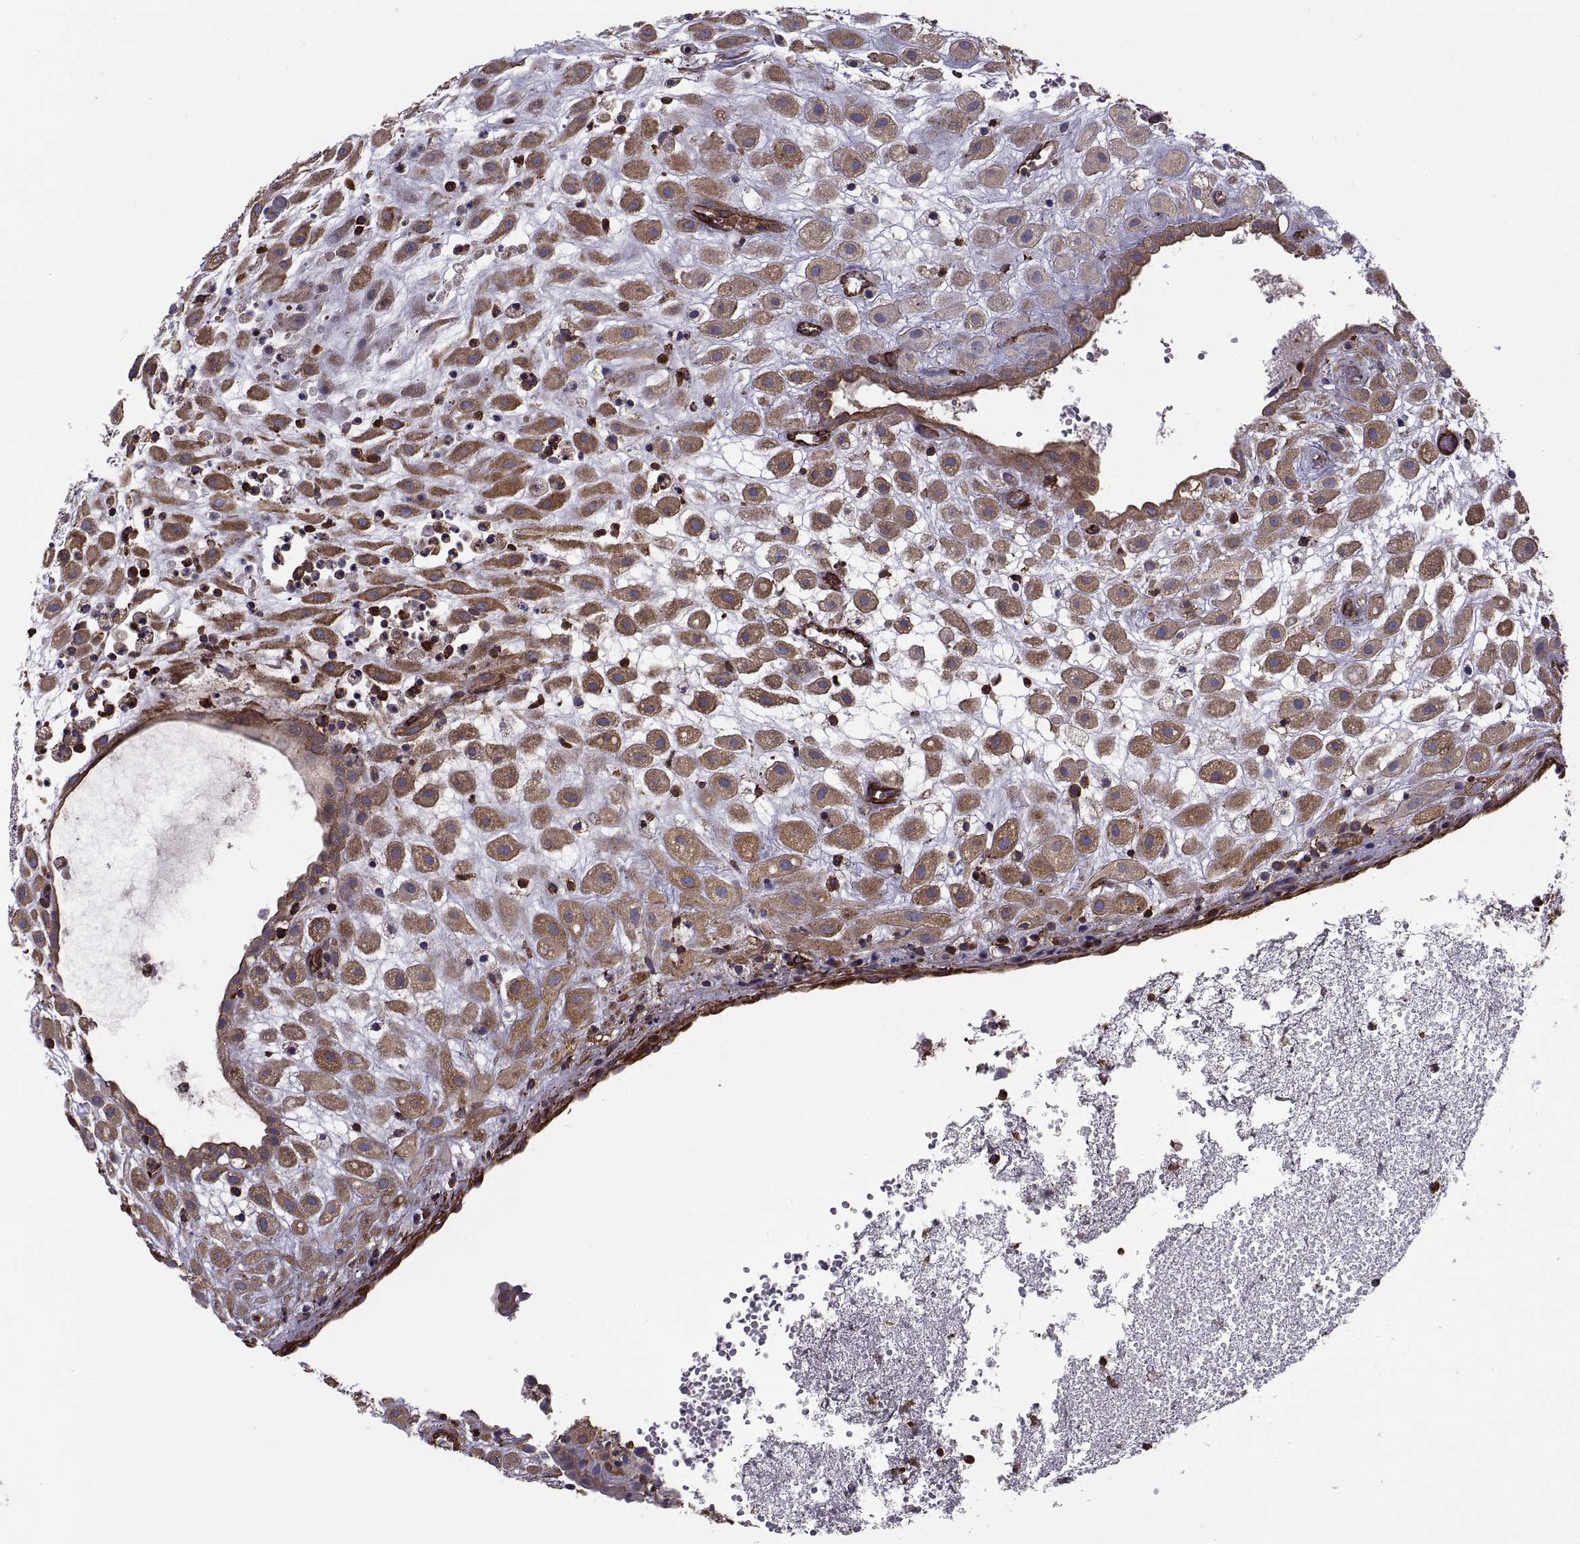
{"staining": {"intensity": "strong", "quantity": ">75%", "location": "cytoplasmic/membranous"}, "tissue": "placenta", "cell_type": "Decidual cells", "image_type": "normal", "snomed": [{"axis": "morphology", "description": "Normal tissue, NOS"}, {"axis": "topography", "description": "Placenta"}], "caption": "Immunohistochemistry micrograph of benign human placenta stained for a protein (brown), which shows high levels of strong cytoplasmic/membranous expression in approximately >75% of decidual cells.", "gene": "MYH9", "patient": {"sex": "female", "age": 24}}